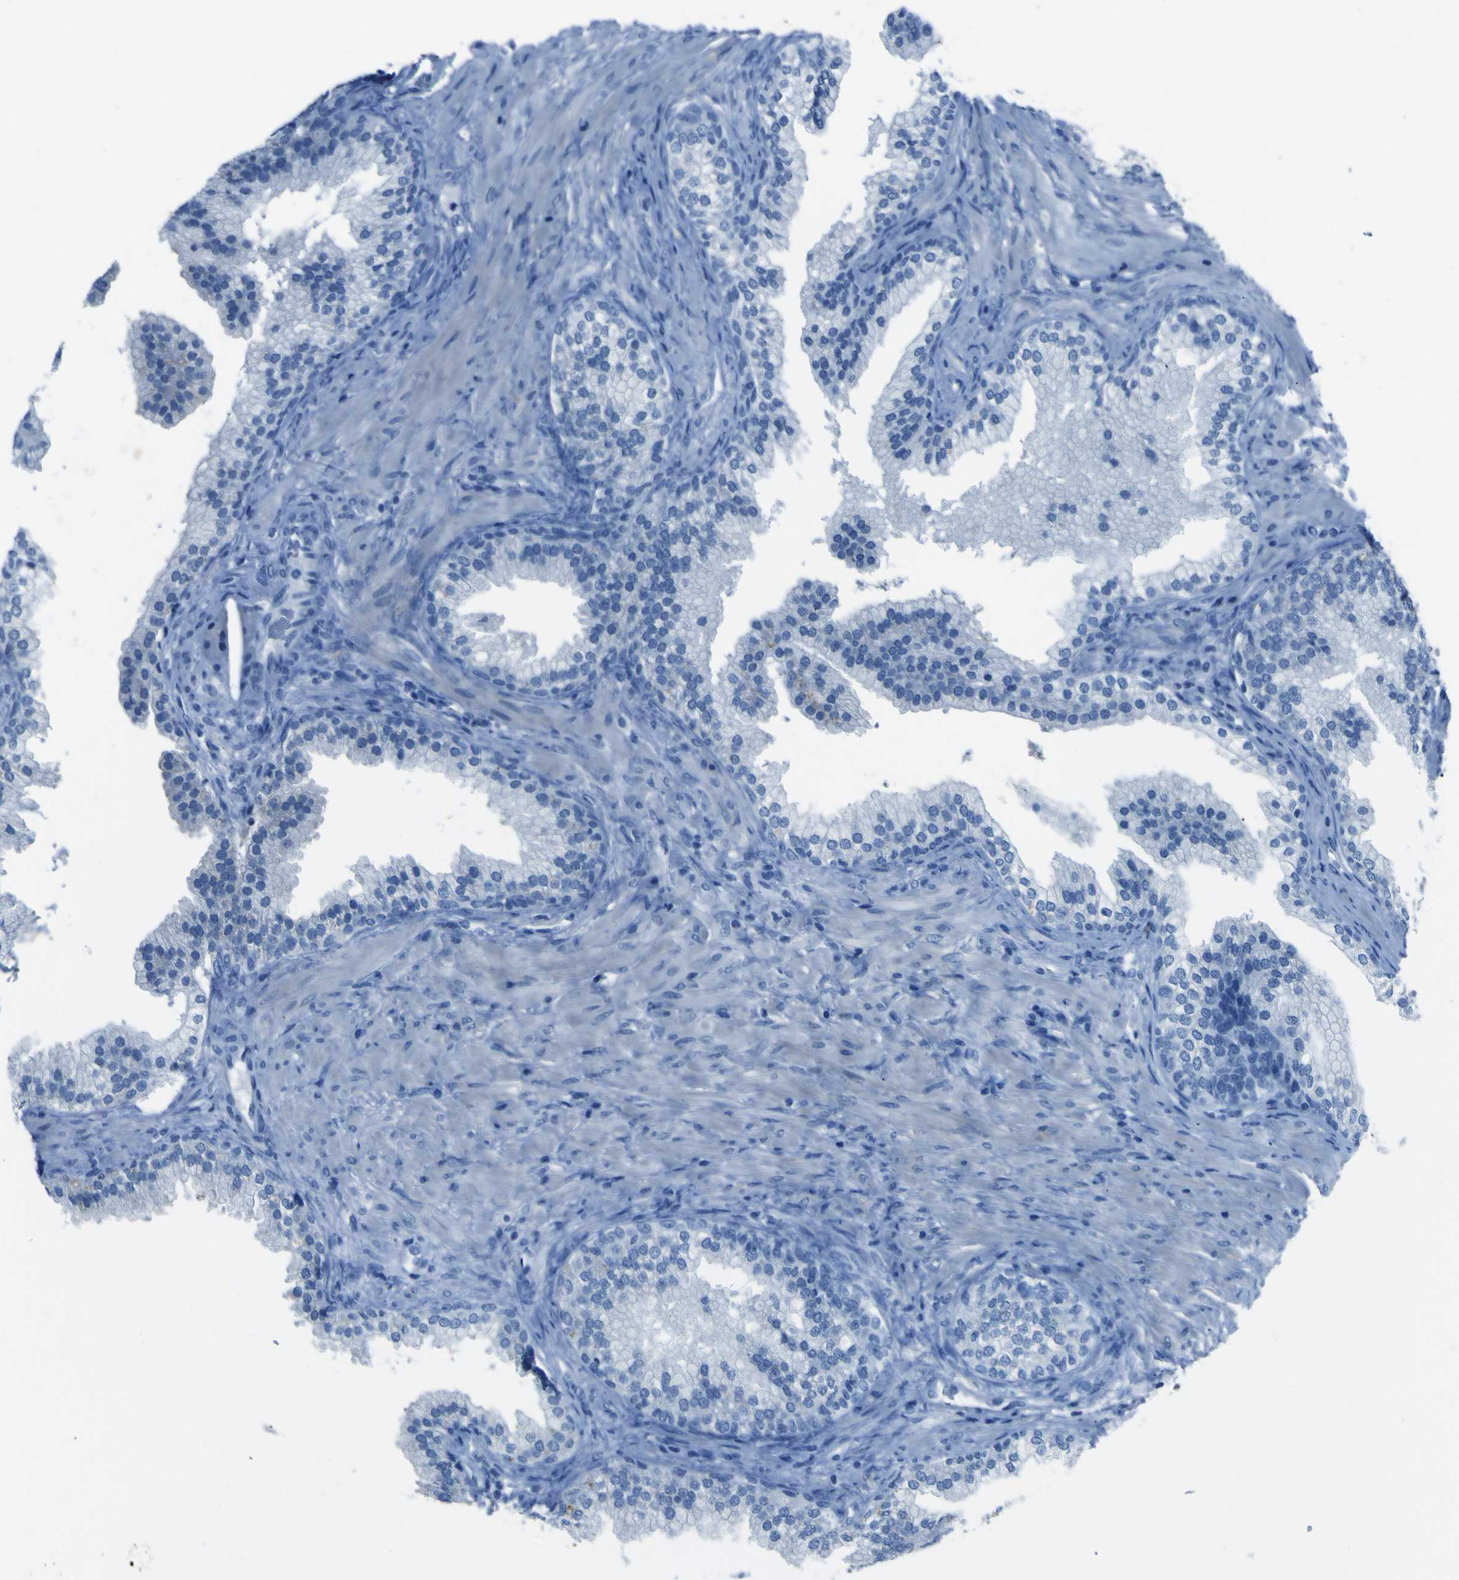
{"staining": {"intensity": "negative", "quantity": "none", "location": "none"}, "tissue": "prostate", "cell_type": "Glandular cells", "image_type": "normal", "snomed": [{"axis": "morphology", "description": "Normal tissue, NOS"}, {"axis": "topography", "description": "Prostate"}], "caption": "Immunohistochemistry of normal prostate reveals no staining in glandular cells.", "gene": "PHKG1", "patient": {"sex": "male", "age": 76}}